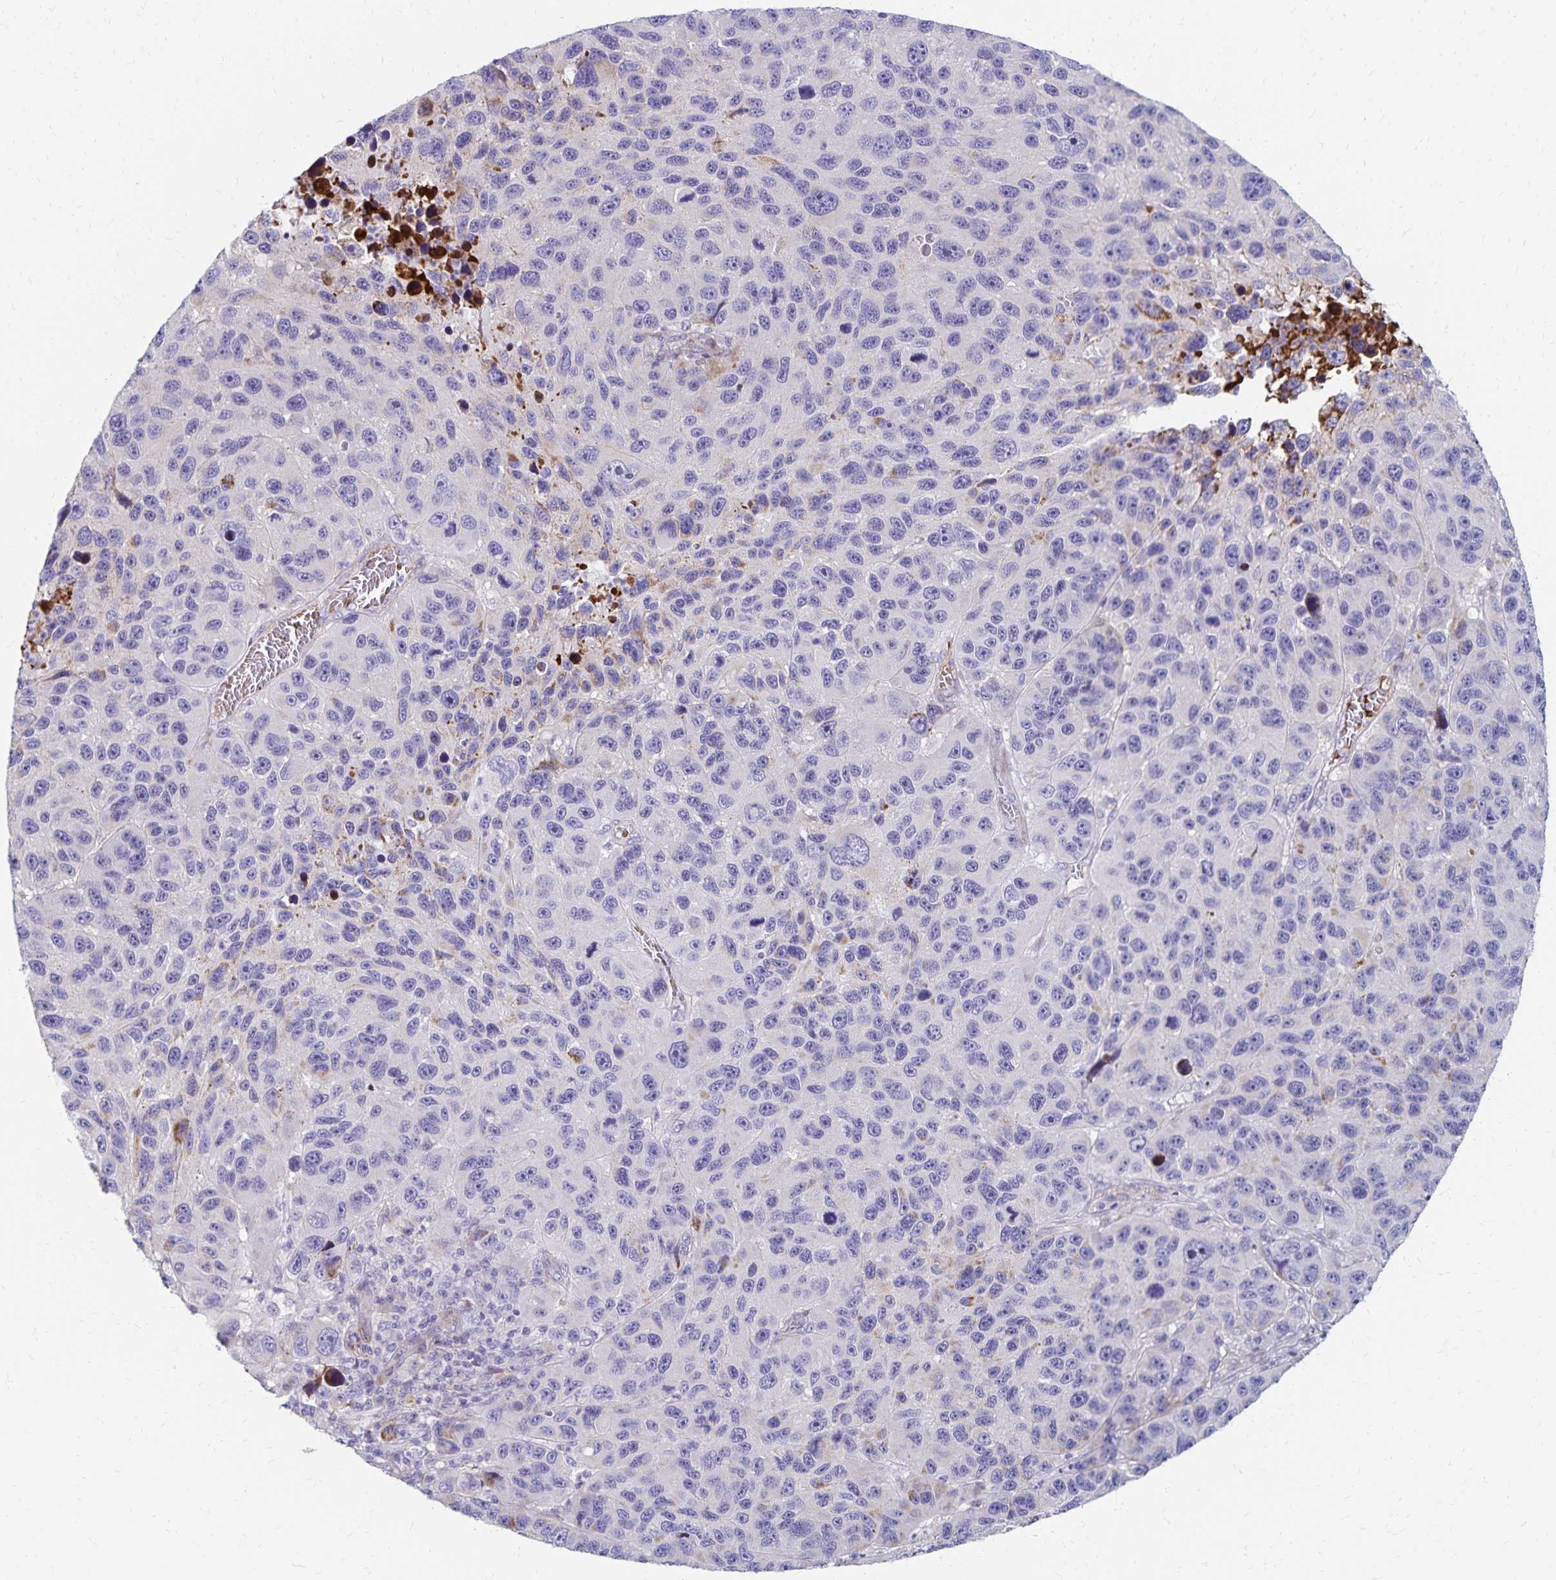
{"staining": {"intensity": "moderate", "quantity": "25%-75%", "location": "cytoplasmic/membranous"}, "tissue": "melanoma", "cell_type": "Tumor cells", "image_type": "cancer", "snomed": [{"axis": "morphology", "description": "Malignant melanoma, NOS"}, {"axis": "topography", "description": "Skin"}], "caption": "Tumor cells demonstrate moderate cytoplasmic/membranous staining in about 25%-75% of cells in melanoma.", "gene": "NECAP1", "patient": {"sex": "male", "age": 53}}